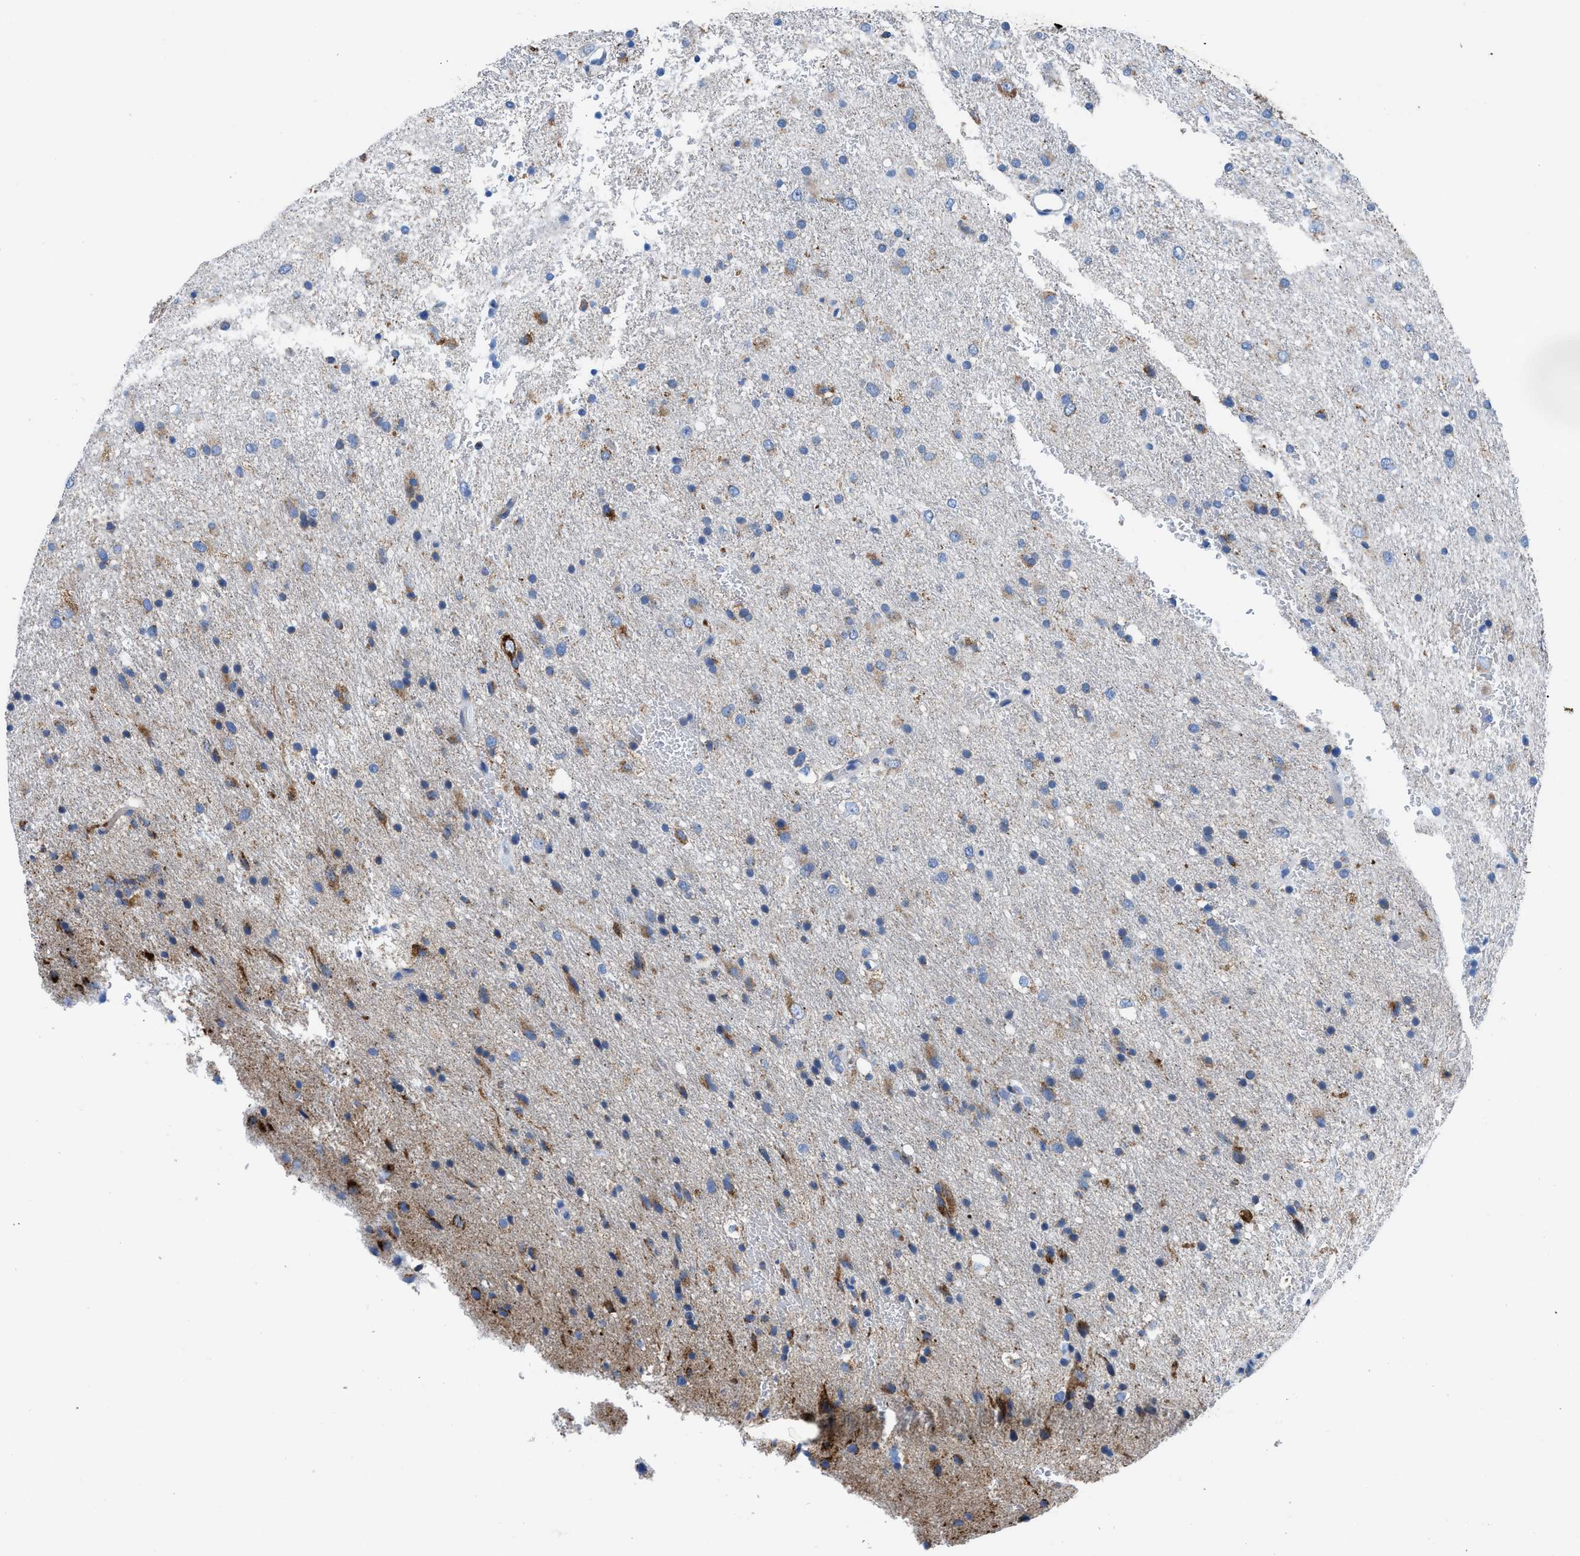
{"staining": {"intensity": "weak", "quantity": "25%-75%", "location": "cytoplasmic/membranous"}, "tissue": "glioma", "cell_type": "Tumor cells", "image_type": "cancer", "snomed": [{"axis": "morphology", "description": "Glioma, malignant, Low grade"}, {"axis": "topography", "description": "Brain"}], "caption": "Low-grade glioma (malignant) tissue displays weak cytoplasmic/membranous staining in approximately 25%-75% of tumor cells The staining was performed using DAB to visualize the protein expression in brown, while the nuclei were stained in blue with hematoxylin (Magnification: 20x).", "gene": "ZDHHC3", "patient": {"sex": "male", "age": 77}}